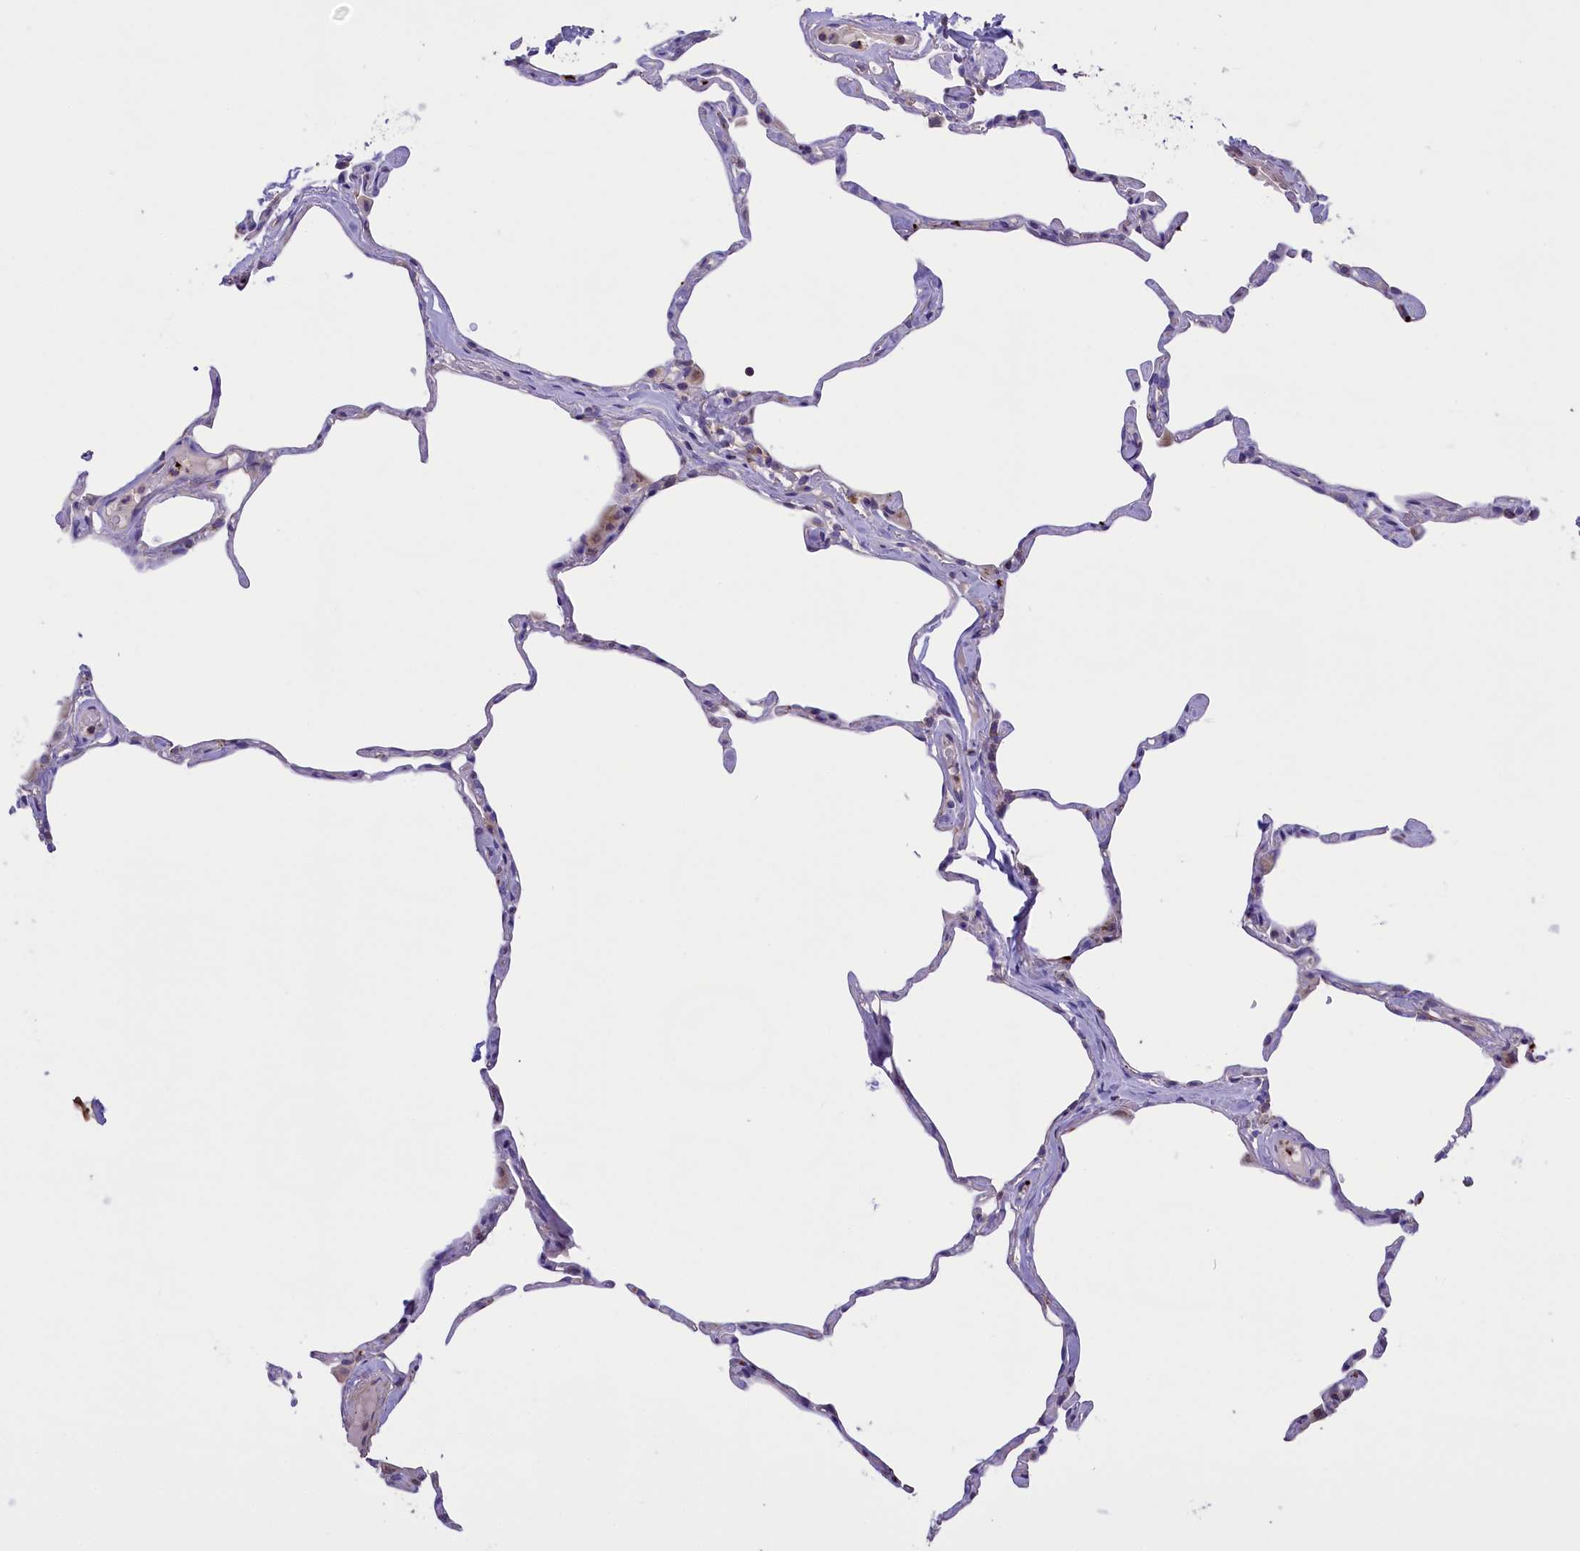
{"staining": {"intensity": "negative", "quantity": "none", "location": "none"}, "tissue": "lung", "cell_type": "Alveolar cells", "image_type": "normal", "snomed": [{"axis": "morphology", "description": "Normal tissue, NOS"}, {"axis": "topography", "description": "Lung"}], "caption": "Immunohistochemistry (IHC) of benign human lung shows no positivity in alveolar cells.", "gene": "HEATR3", "patient": {"sex": "male", "age": 65}}